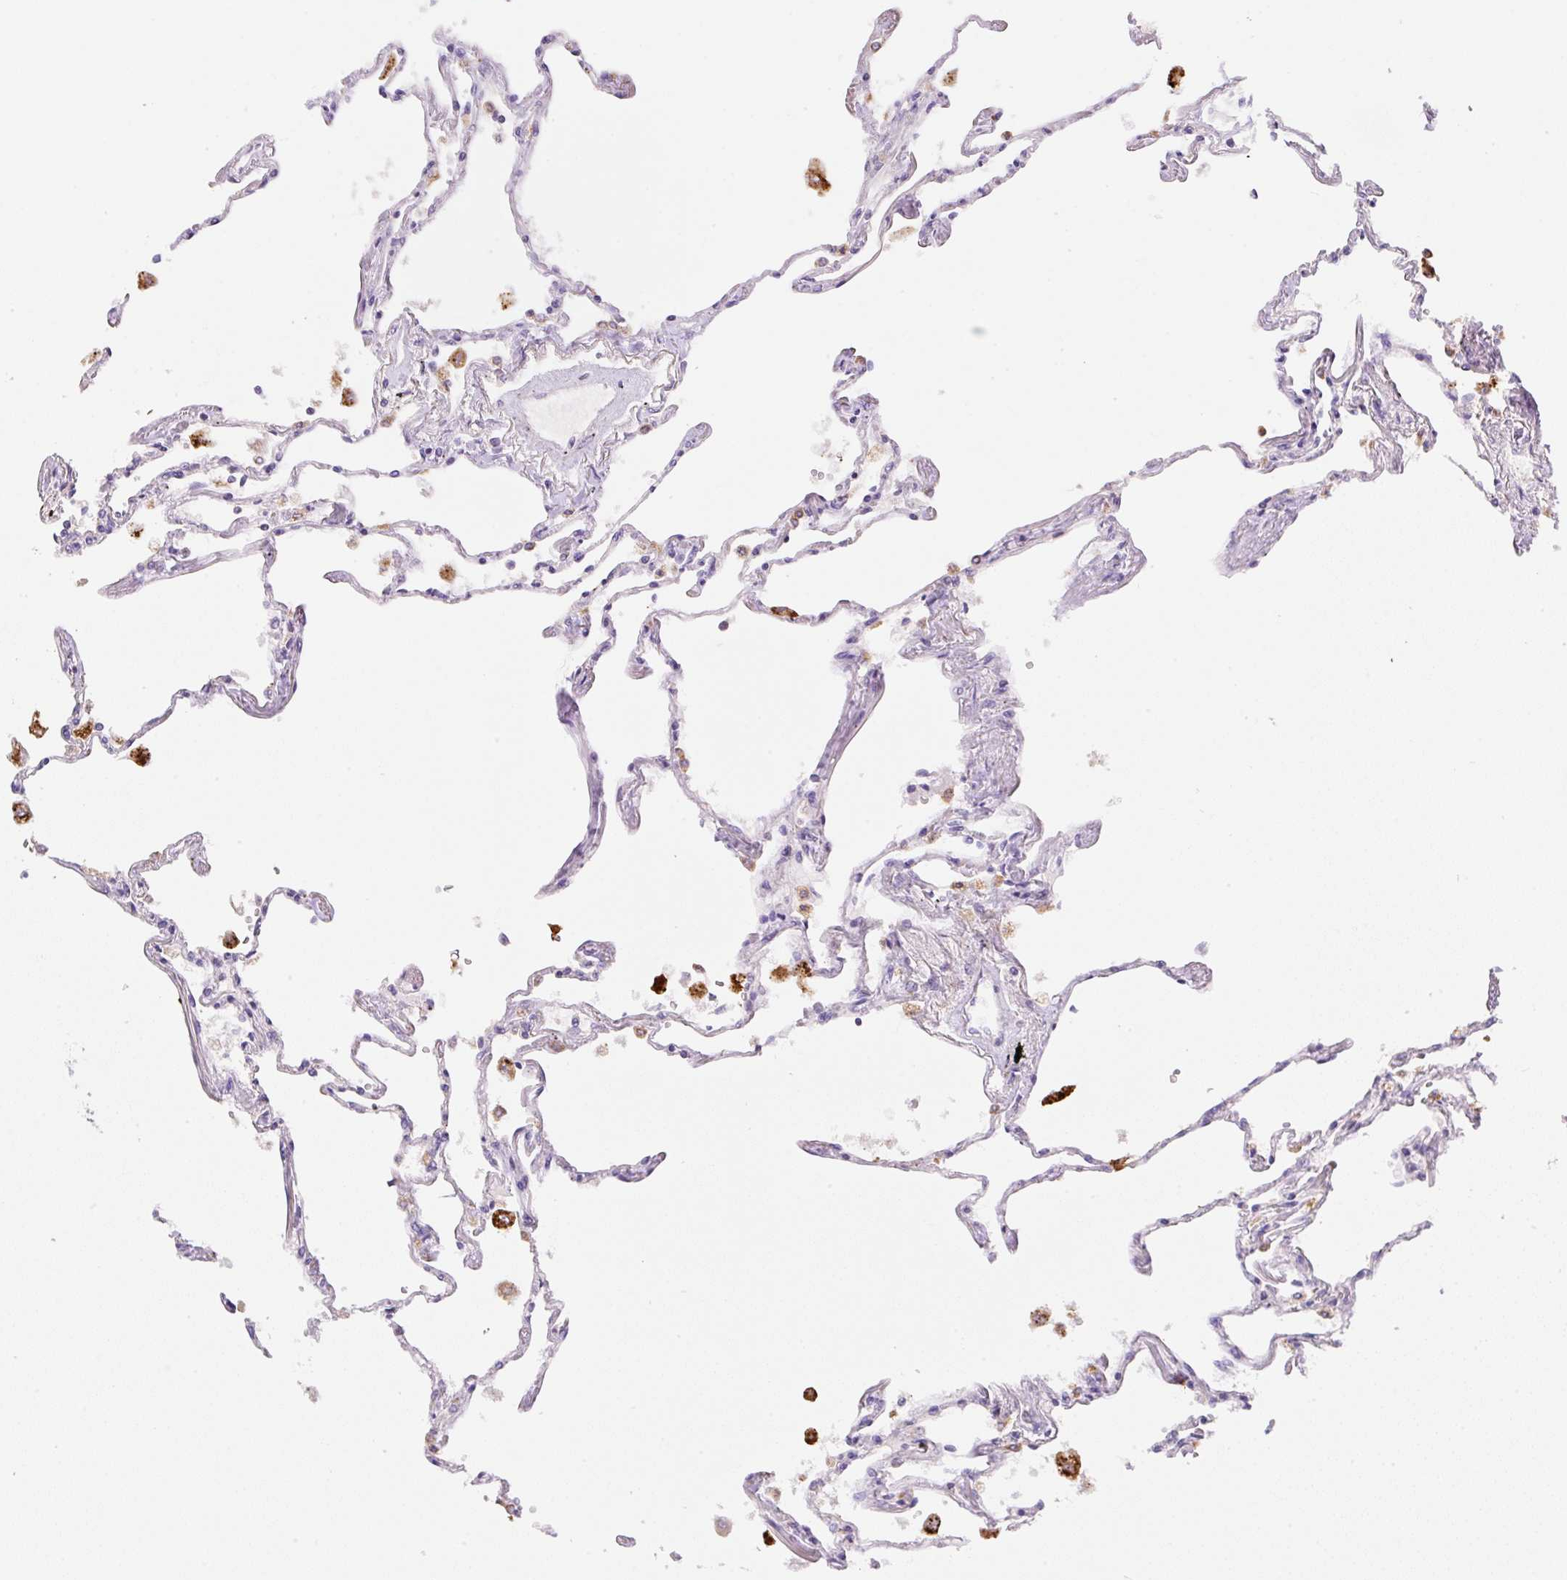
{"staining": {"intensity": "negative", "quantity": "none", "location": "none"}, "tissue": "lung", "cell_type": "Alveolar cells", "image_type": "normal", "snomed": [{"axis": "morphology", "description": "Normal tissue, NOS"}, {"axis": "topography", "description": "Lung"}], "caption": "DAB (3,3'-diaminobenzidine) immunohistochemical staining of unremarkable human lung demonstrates no significant staining in alveolar cells.", "gene": "COPZ2", "patient": {"sex": "female", "age": 67}}